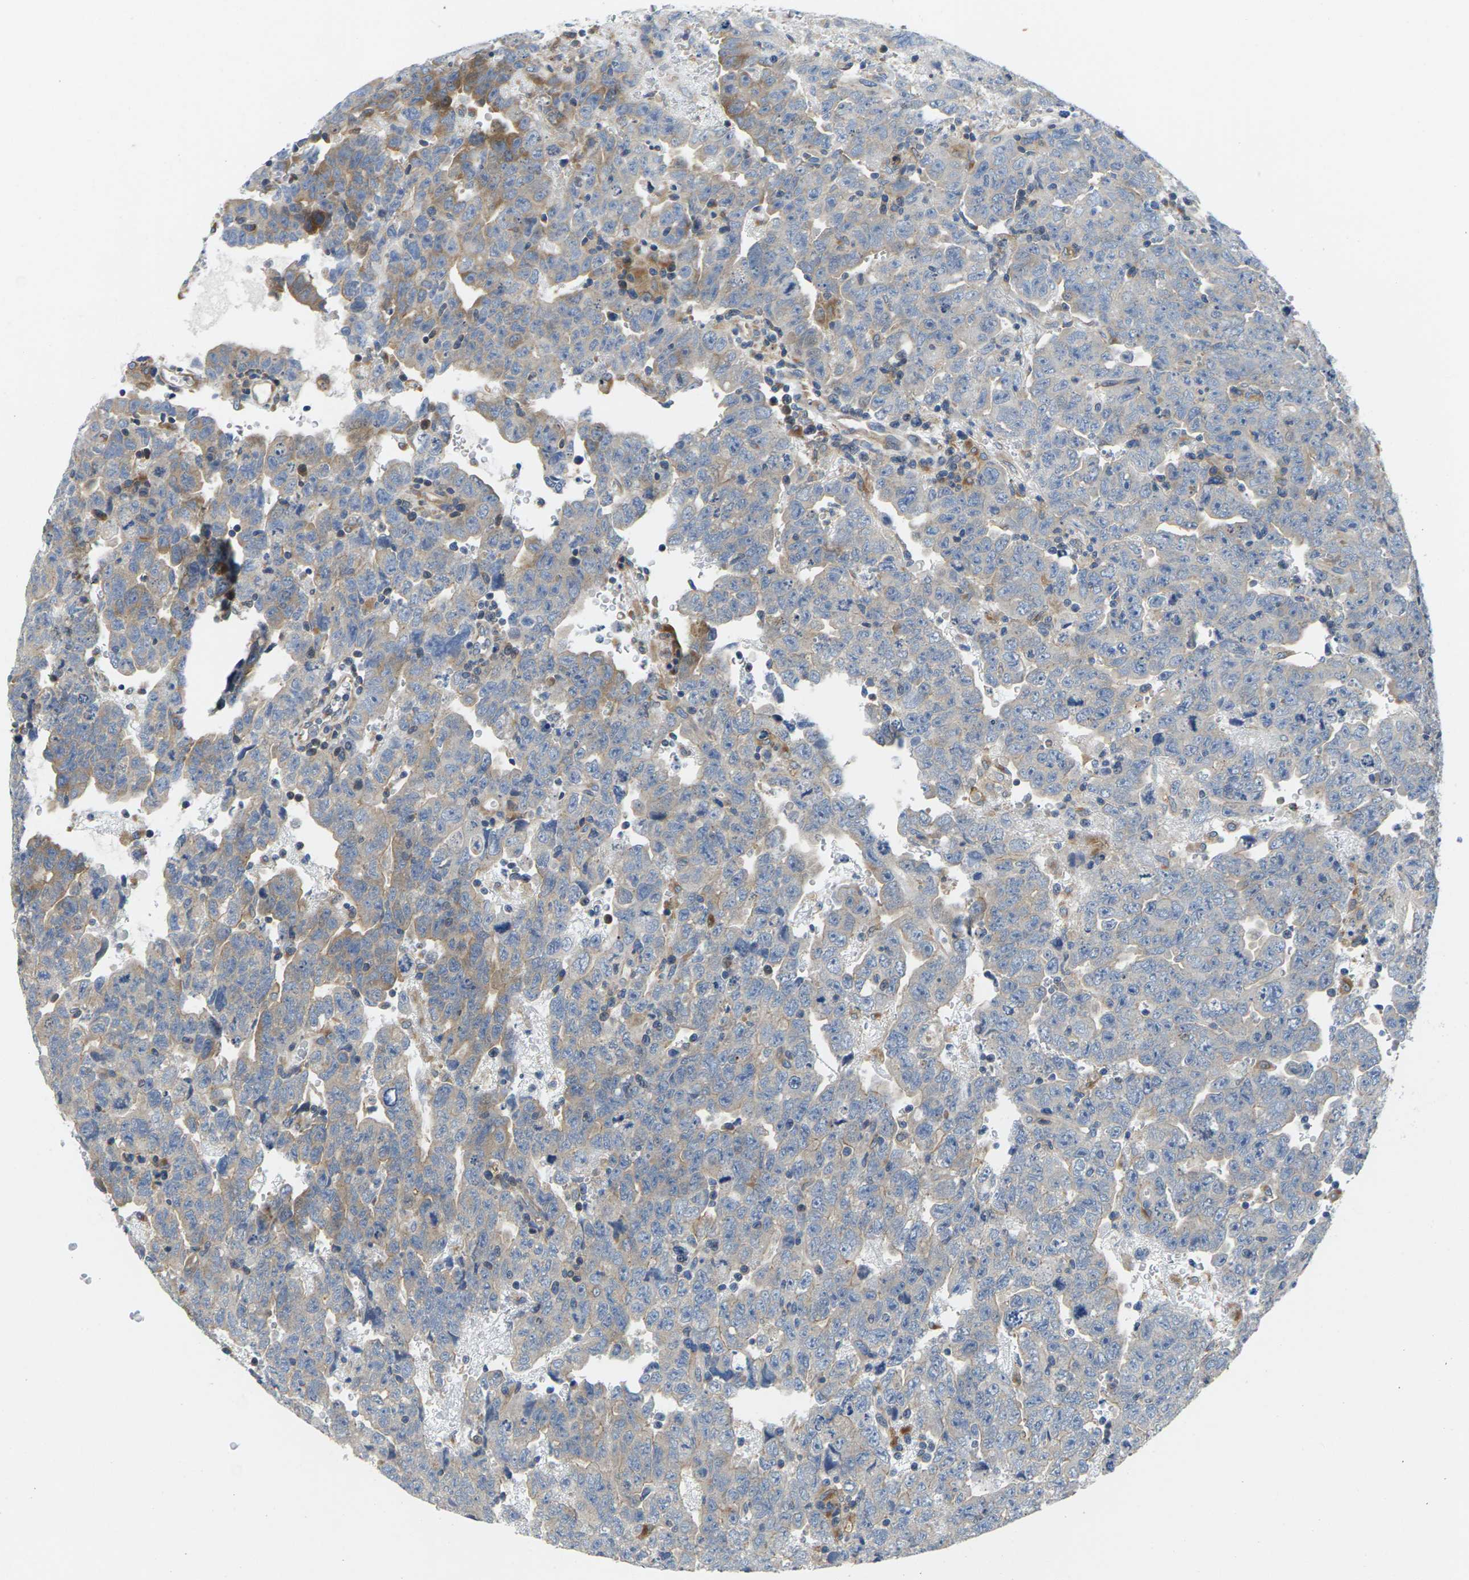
{"staining": {"intensity": "moderate", "quantity": "<25%", "location": "cytoplasmic/membranous"}, "tissue": "testis cancer", "cell_type": "Tumor cells", "image_type": "cancer", "snomed": [{"axis": "morphology", "description": "Carcinoma, Embryonal, NOS"}, {"axis": "topography", "description": "Testis"}], "caption": "Protein expression analysis of human testis embryonal carcinoma reveals moderate cytoplasmic/membranous staining in about <25% of tumor cells.", "gene": "SCNN1A", "patient": {"sex": "male", "age": 28}}